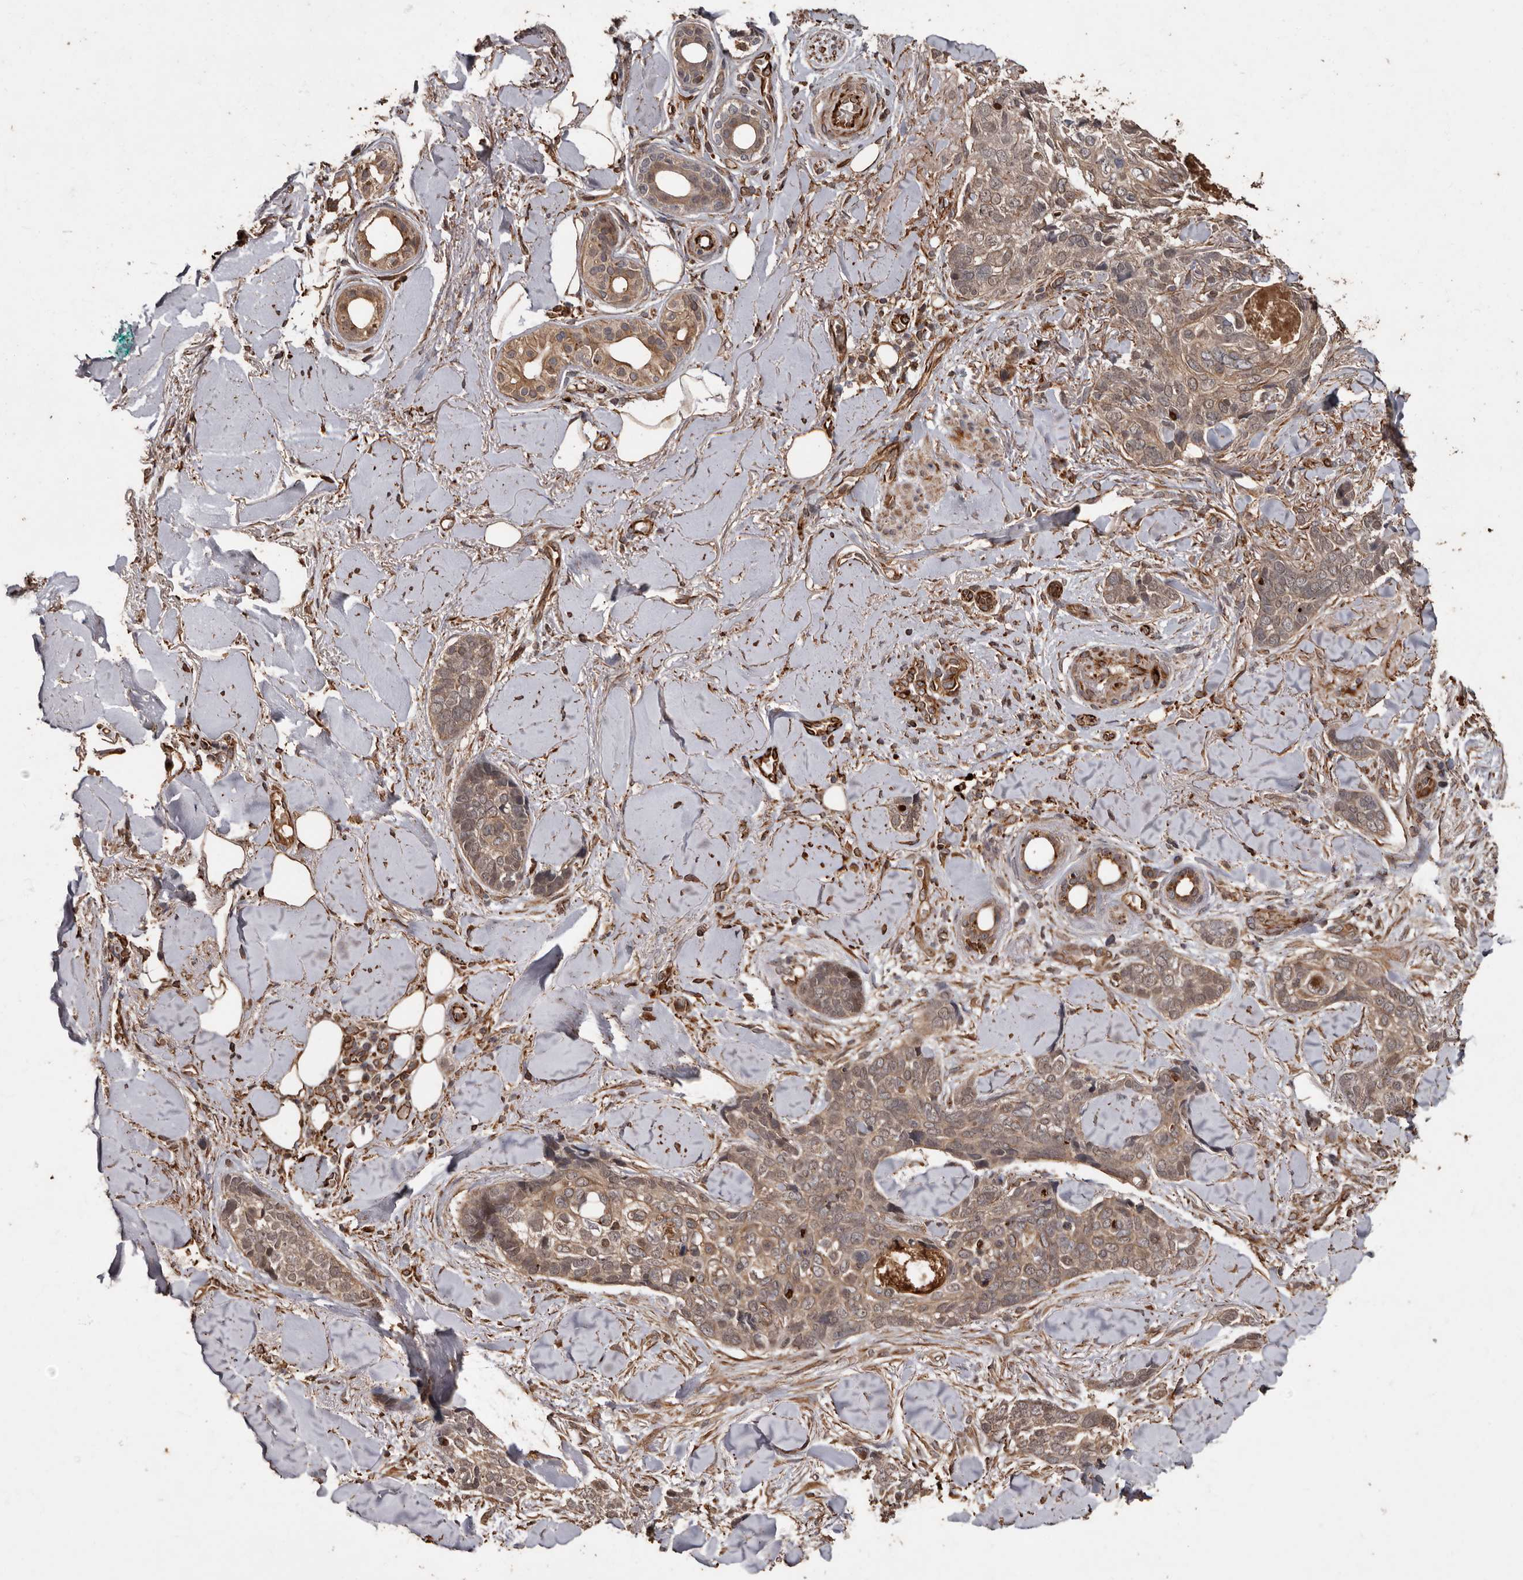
{"staining": {"intensity": "weak", "quantity": ">75%", "location": "cytoplasmic/membranous"}, "tissue": "skin cancer", "cell_type": "Tumor cells", "image_type": "cancer", "snomed": [{"axis": "morphology", "description": "Basal cell carcinoma"}, {"axis": "topography", "description": "Skin"}], "caption": "An IHC histopathology image of tumor tissue is shown. Protein staining in brown labels weak cytoplasmic/membranous positivity in skin basal cell carcinoma within tumor cells. The staining is performed using DAB brown chromogen to label protein expression. The nuclei are counter-stained blue using hematoxylin.", "gene": "BRAT1", "patient": {"sex": "female", "age": 82}}